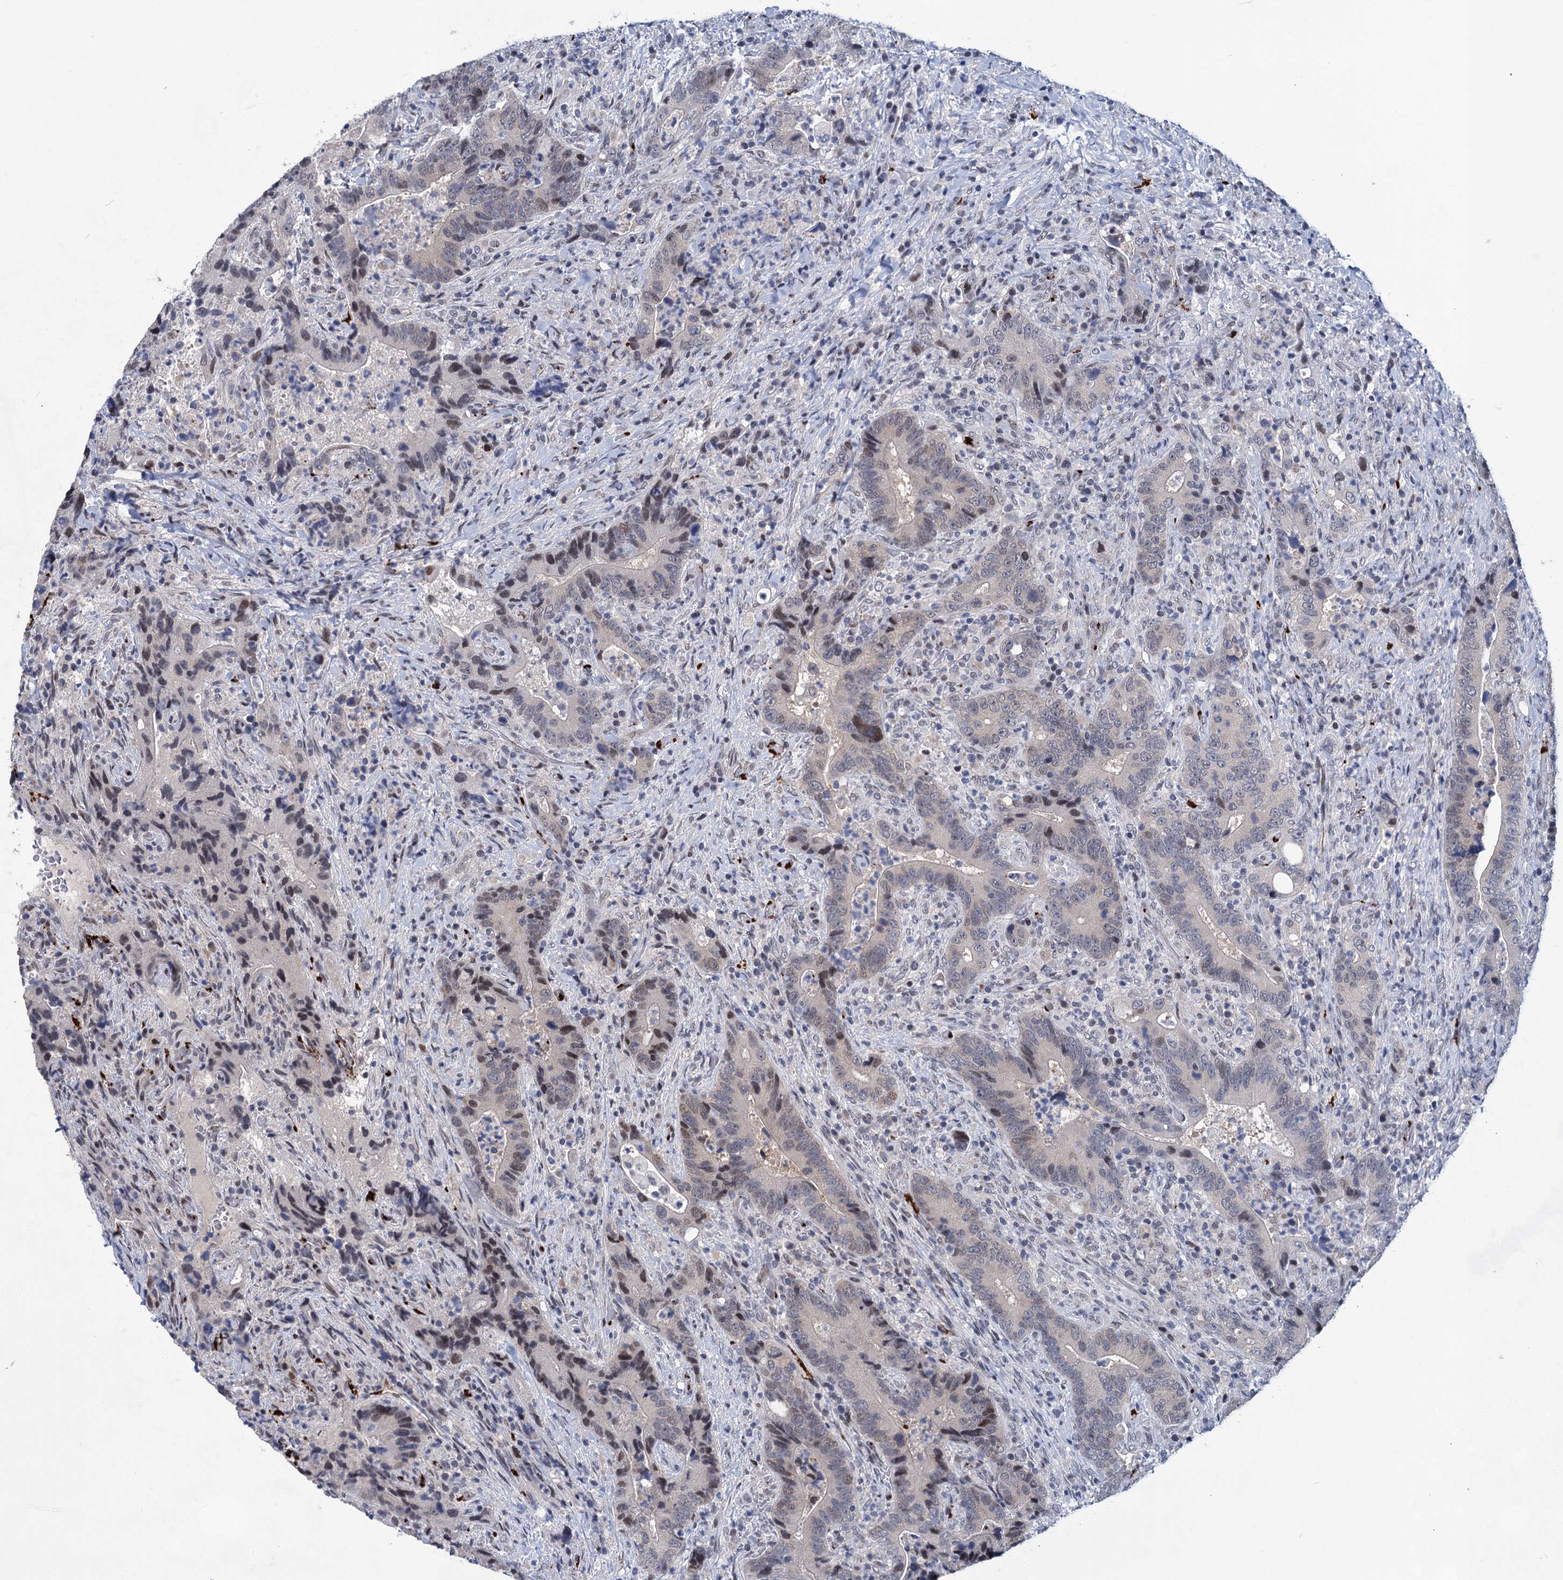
{"staining": {"intensity": "moderate", "quantity": "<25%", "location": "nuclear"}, "tissue": "colorectal cancer", "cell_type": "Tumor cells", "image_type": "cancer", "snomed": [{"axis": "morphology", "description": "Adenocarcinoma, NOS"}, {"axis": "topography", "description": "Colon"}], "caption": "Brown immunohistochemical staining in colorectal cancer (adenocarcinoma) displays moderate nuclear positivity in about <25% of tumor cells.", "gene": "MON2", "patient": {"sex": "female", "age": 75}}